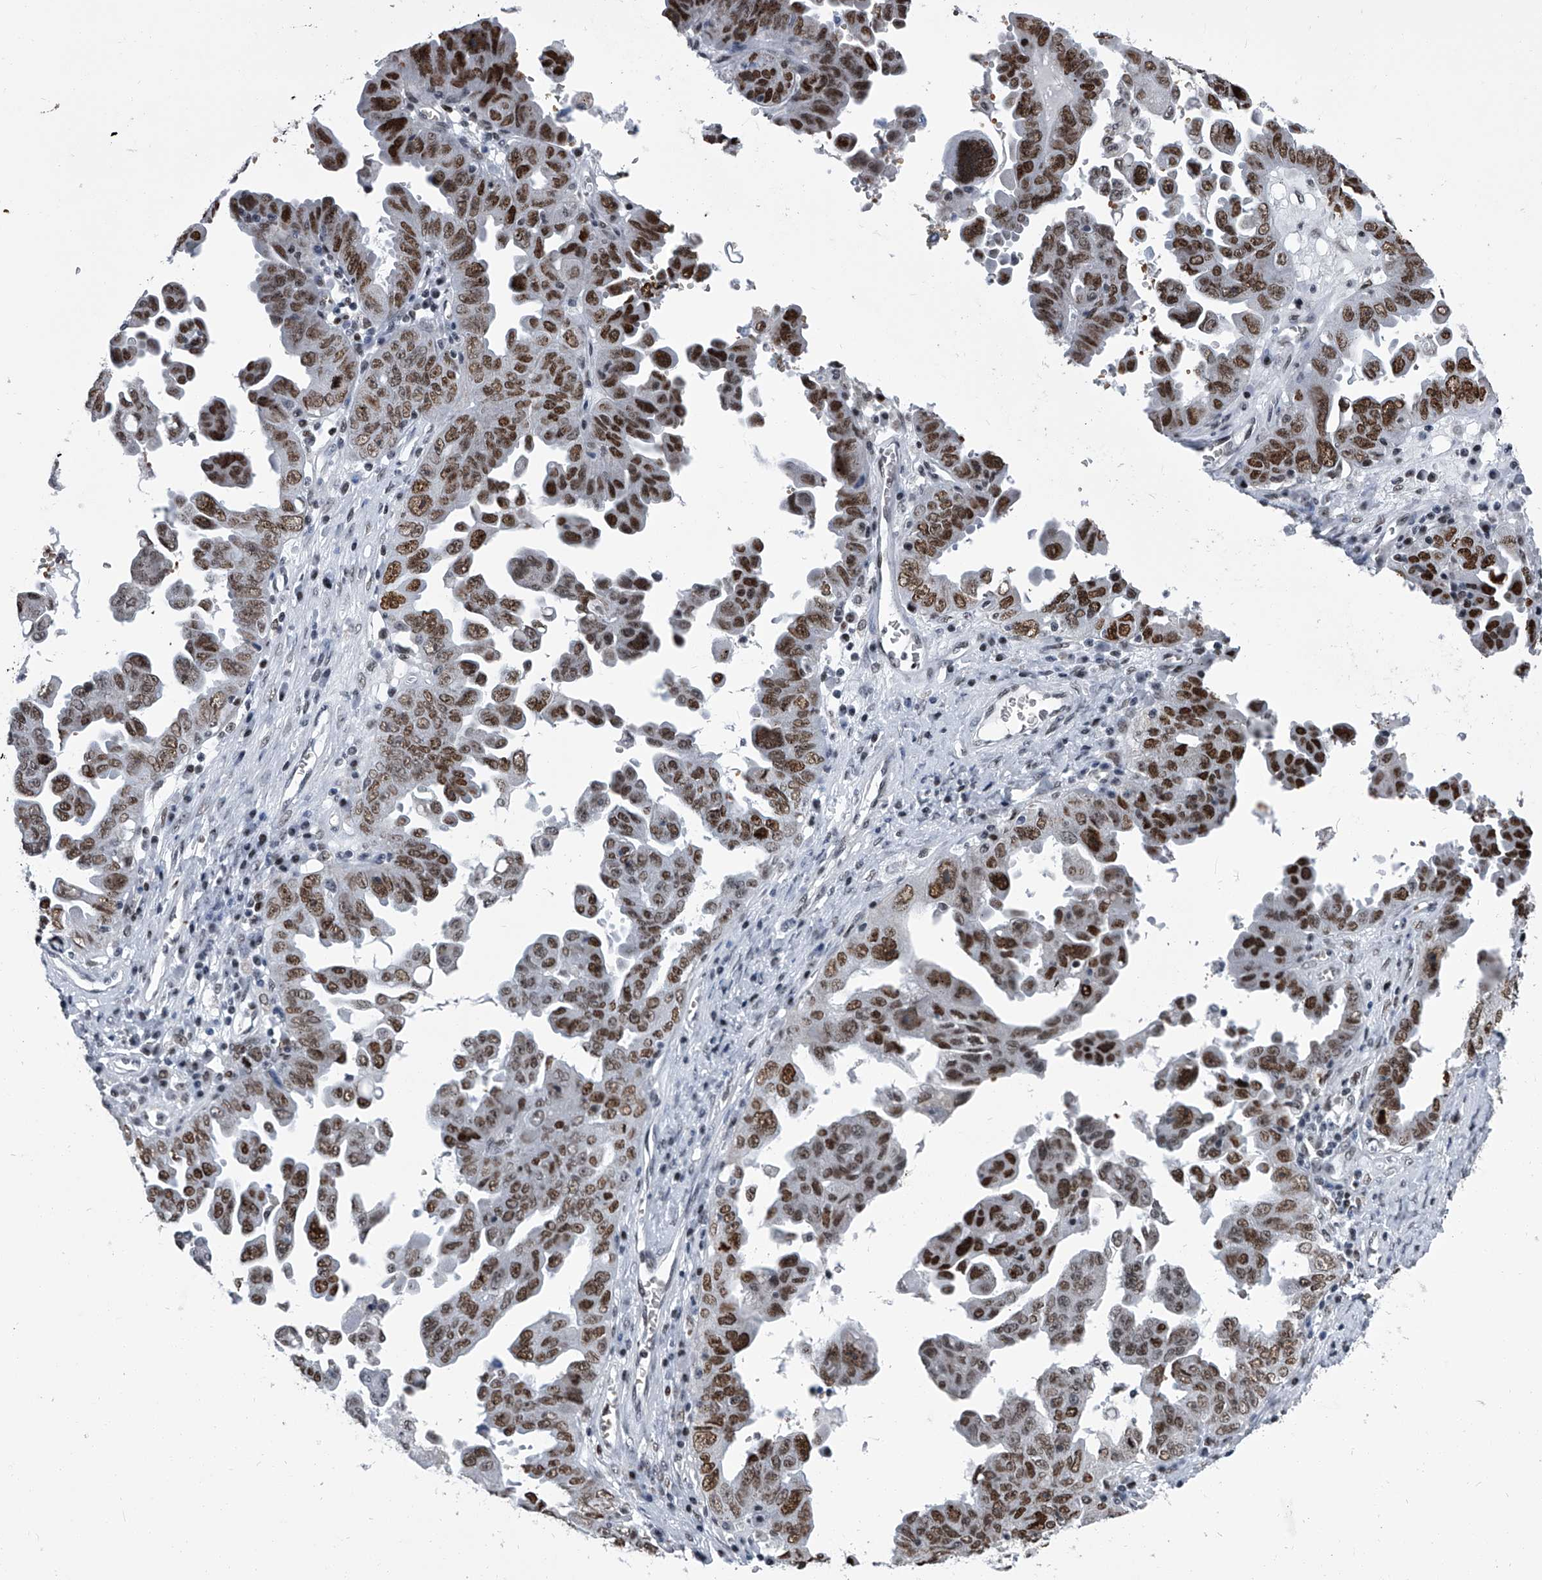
{"staining": {"intensity": "strong", "quantity": ">75%", "location": "nuclear"}, "tissue": "ovarian cancer", "cell_type": "Tumor cells", "image_type": "cancer", "snomed": [{"axis": "morphology", "description": "Carcinoma, endometroid"}, {"axis": "topography", "description": "Ovary"}], "caption": "Ovarian endometroid carcinoma stained with a protein marker displays strong staining in tumor cells.", "gene": "SIM2", "patient": {"sex": "female", "age": 62}}